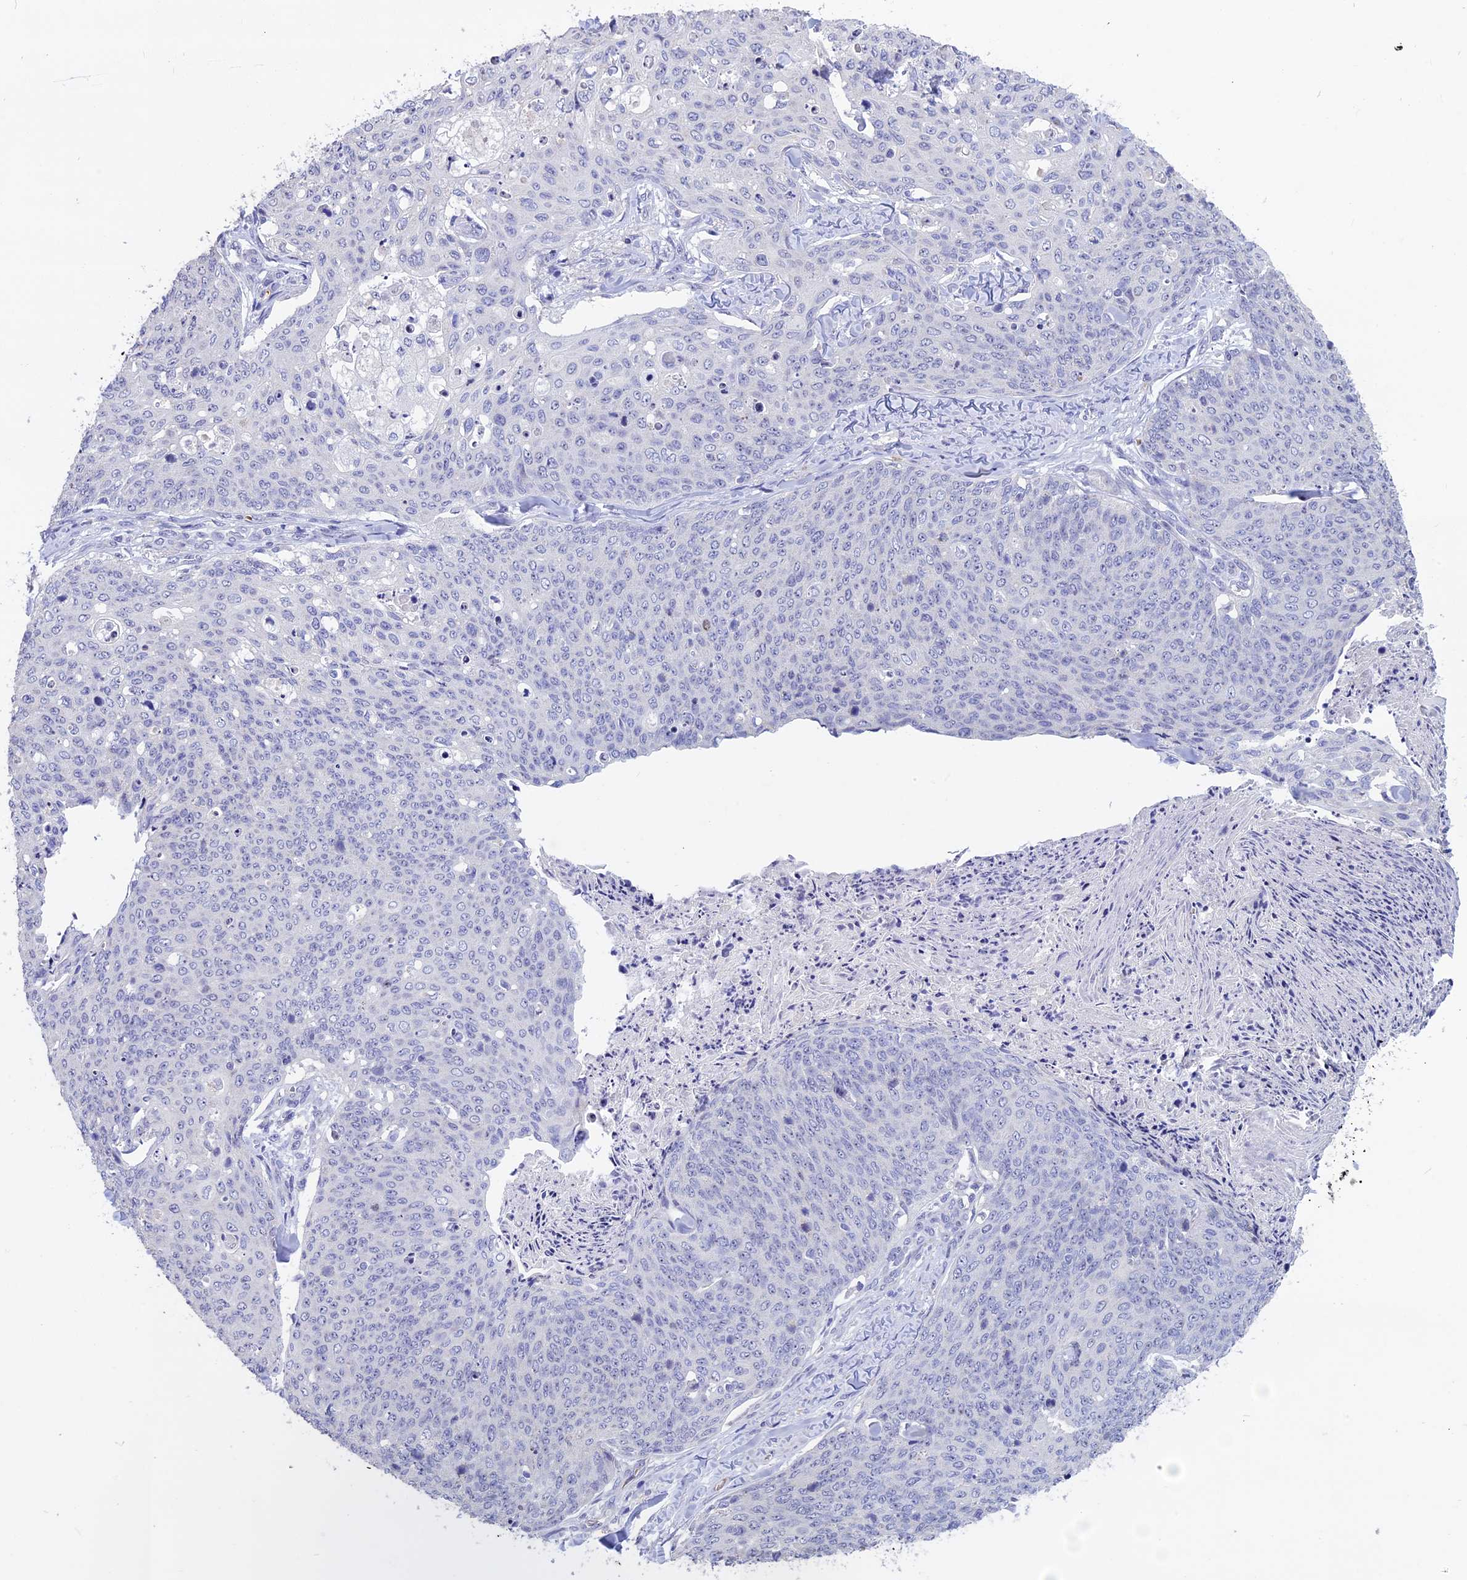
{"staining": {"intensity": "negative", "quantity": "none", "location": "none"}, "tissue": "skin cancer", "cell_type": "Tumor cells", "image_type": "cancer", "snomed": [{"axis": "morphology", "description": "Squamous cell carcinoma, NOS"}, {"axis": "topography", "description": "Skin"}, {"axis": "topography", "description": "Vulva"}], "caption": "A high-resolution image shows immunohistochemistry (IHC) staining of skin cancer, which demonstrates no significant staining in tumor cells. Nuclei are stained in blue.", "gene": "KNOP1", "patient": {"sex": "female", "age": 85}}